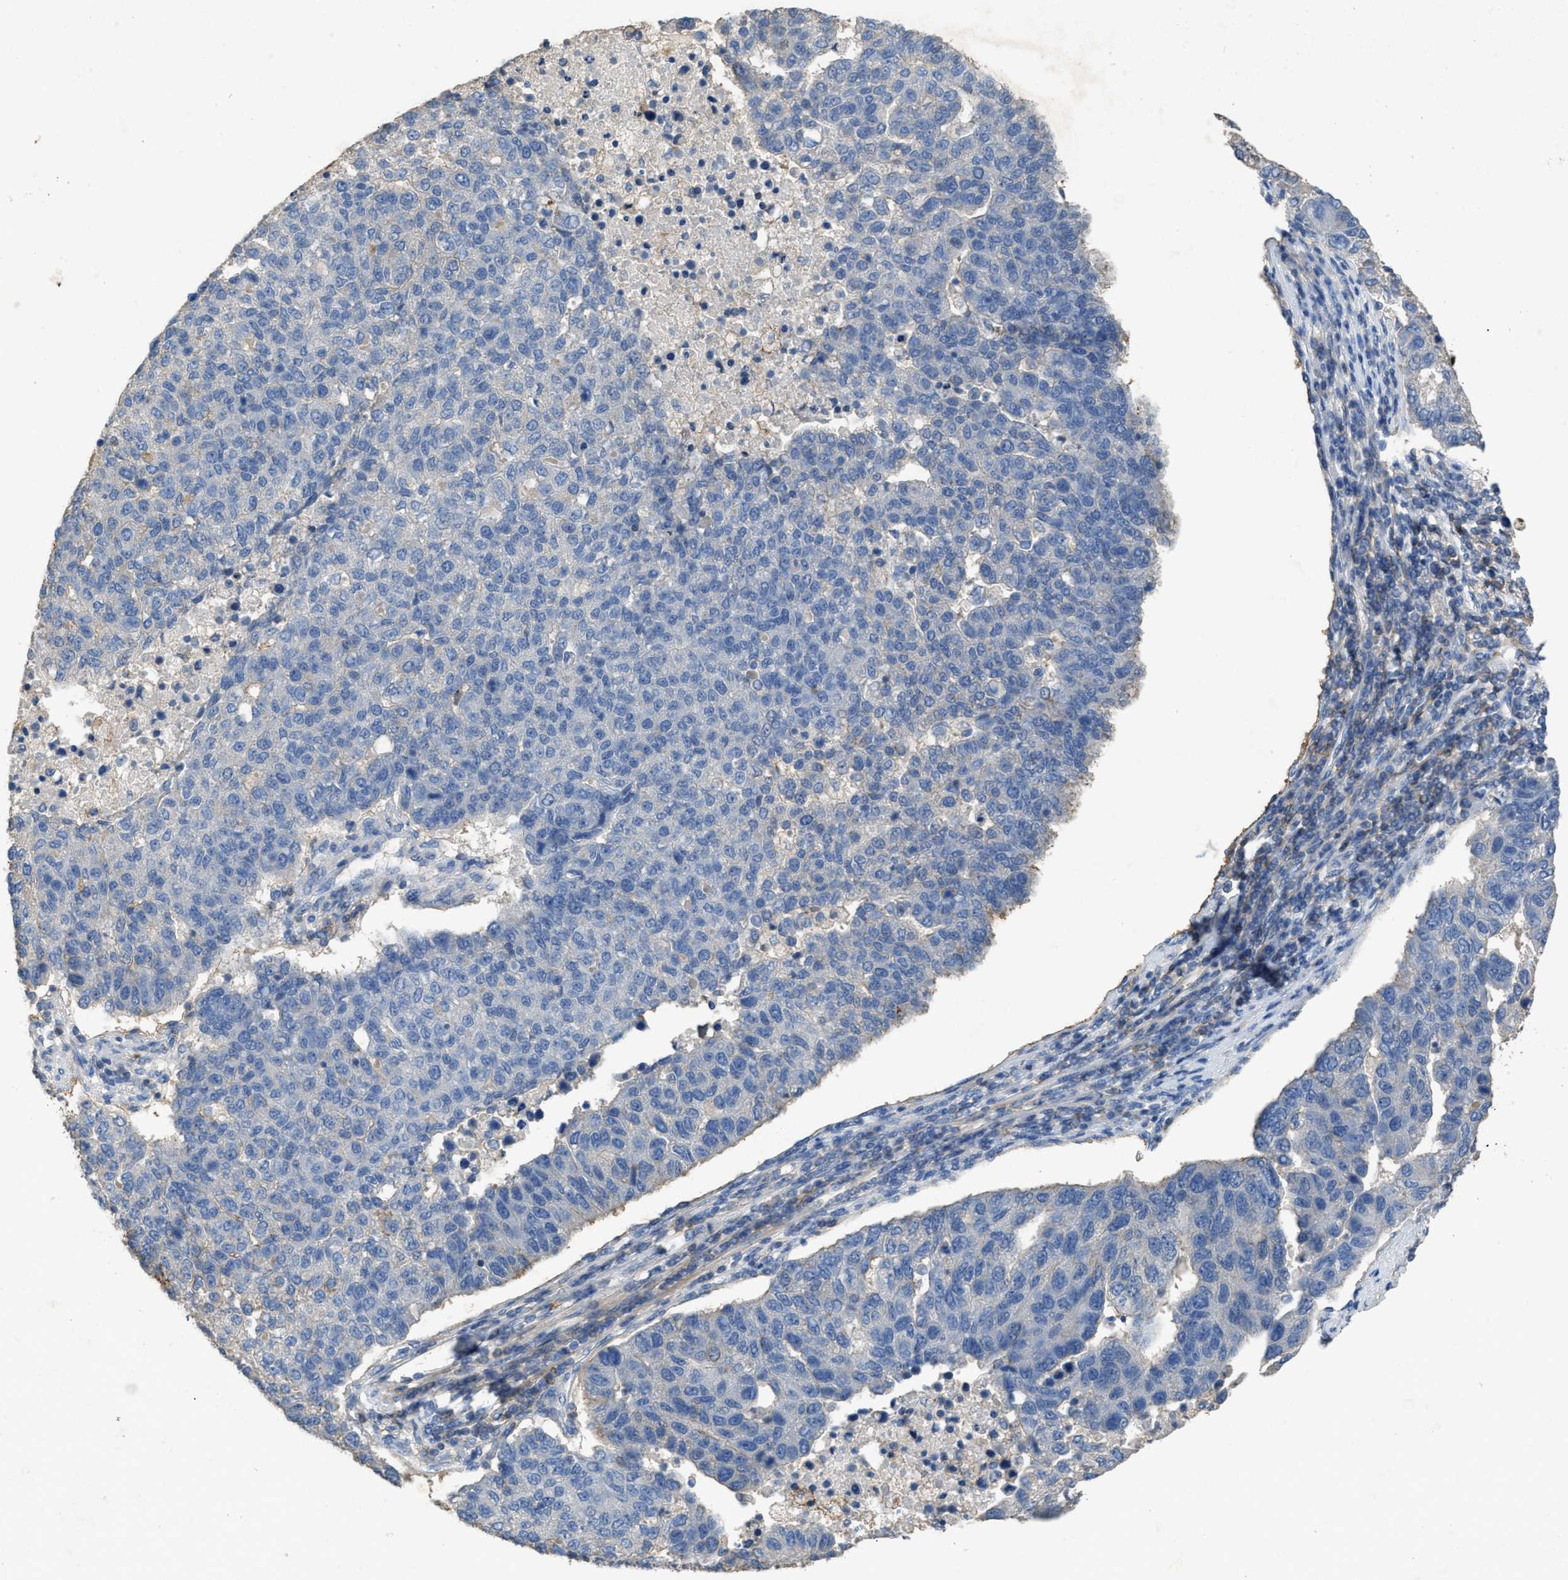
{"staining": {"intensity": "negative", "quantity": "none", "location": "none"}, "tissue": "pancreatic cancer", "cell_type": "Tumor cells", "image_type": "cancer", "snomed": [{"axis": "morphology", "description": "Adenocarcinoma, NOS"}, {"axis": "topography", "description": "Pancreas"}], "caption": "The histopathology image shows no staining of tumor cells in pancreatic cancer.", "gene": "OR51E1", "patient": {"sex": "female", "age": 61}}